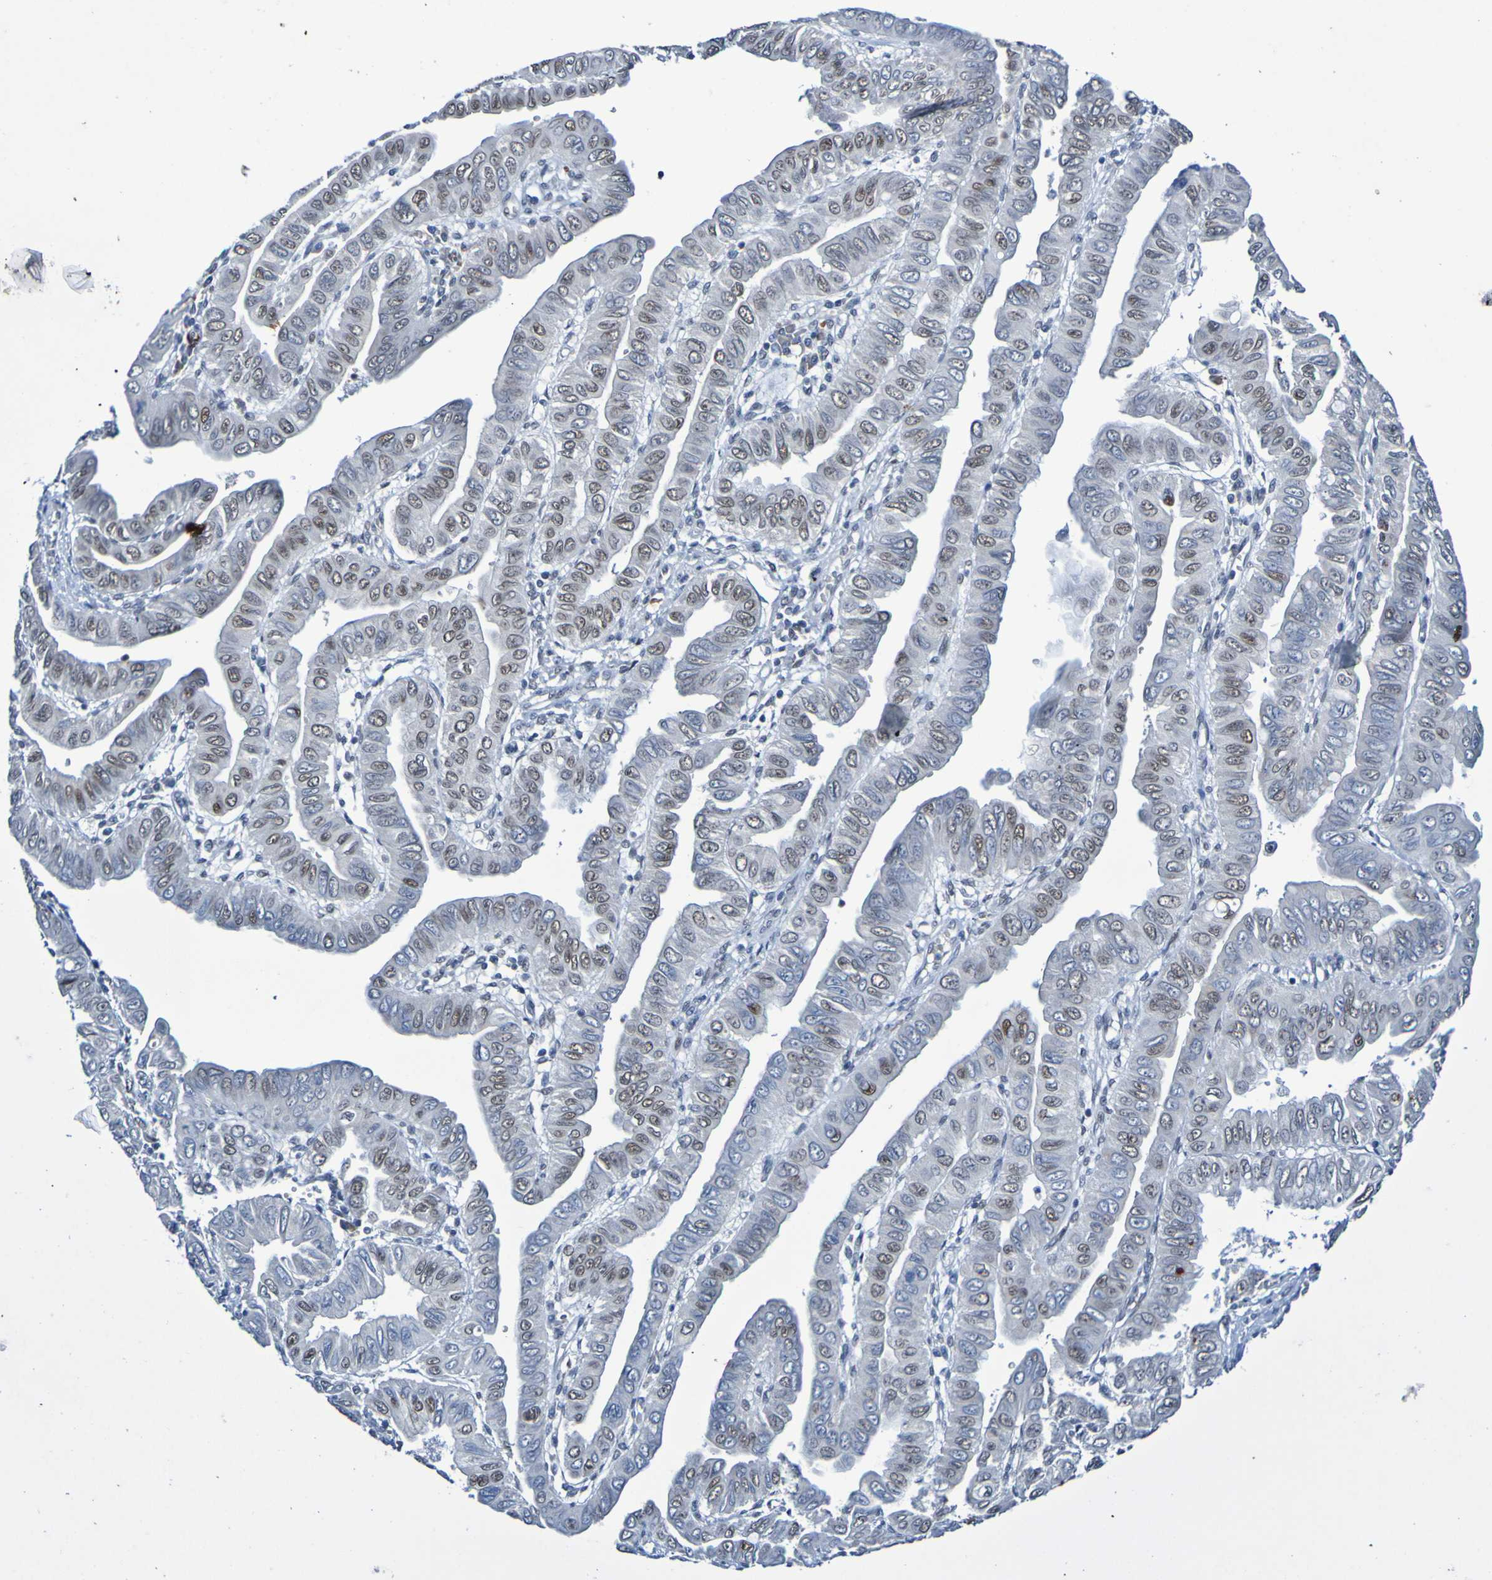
{"staining": {"intensity": "moderate", "quantity": "25%-75%", "location": "nuclear"}, "tissue": "pancreatic cancer", "cell_type": "Tumor cells", "image_type": "cancer", "snomed": [{"axis": "morphology", "description": "Normal tissue, NOS"}, {"axis": "topography", "description": "Lymph node"}], "caption": "A brown stain highlights moderate nuclear staining of a protein in pancreatic cancer tumor cells.", "gene": "PCGF1", "patient": {"sex": "male", "age": 50}}